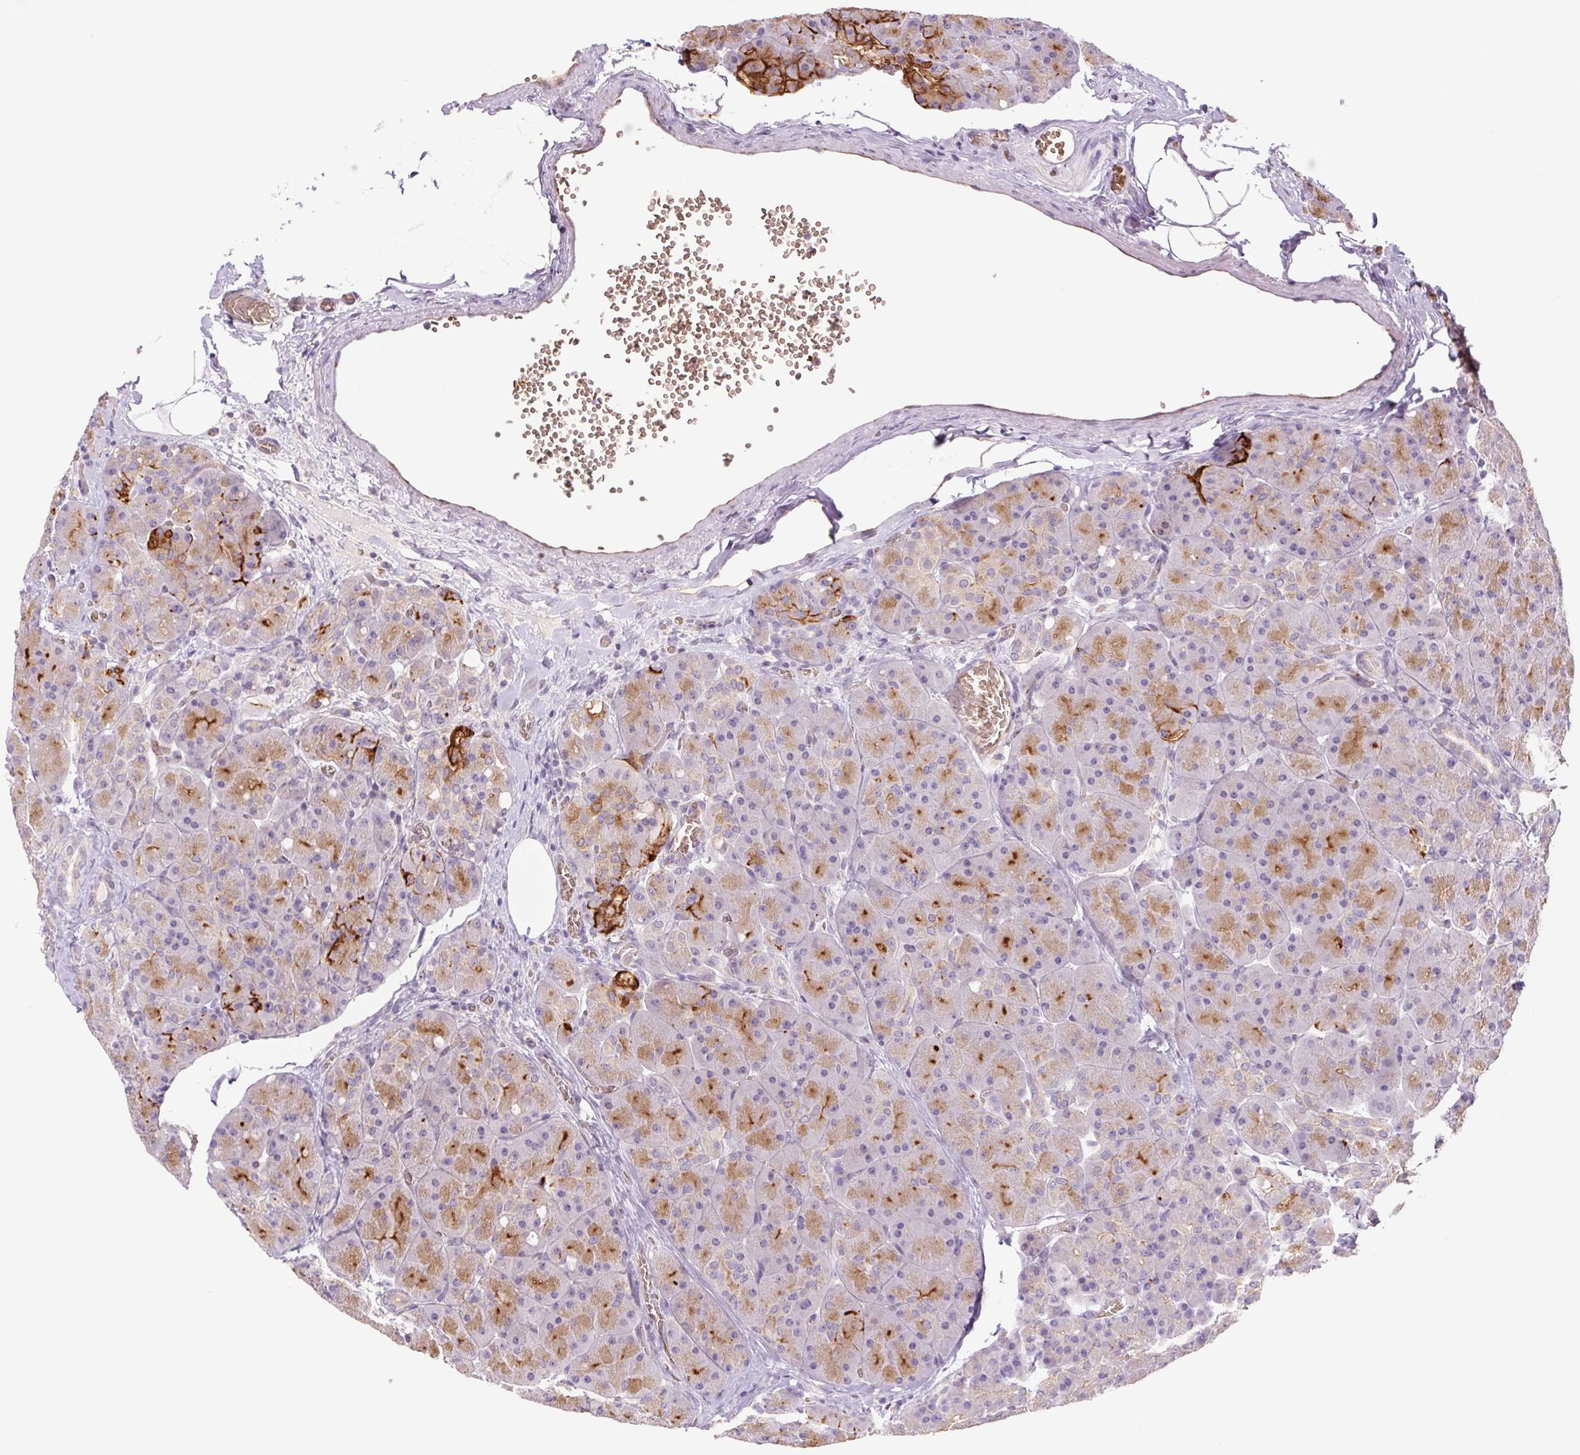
{"staining": {"intensity": "strong", "quantity": "<25%", "location": "cytoplasmic/membranous"}, "tissue": "pancreas", "cell_type": "Exocrine glandular cells", "image_type": "normal", "snomed": [{"axis": "morphology", "description": "Normal tissue, NOS"}, {"axis": "topography", "description": "Pancreas"}], "caption": "Approximately <25% of exocrine glandular cells in normal human pancreas exhibit strong cytoplasmic/membranous protein staining as visualized by brown immunohistochemical staining.", "gene": "IGFL3", "patient": {"sex": "male", "age": 55}}